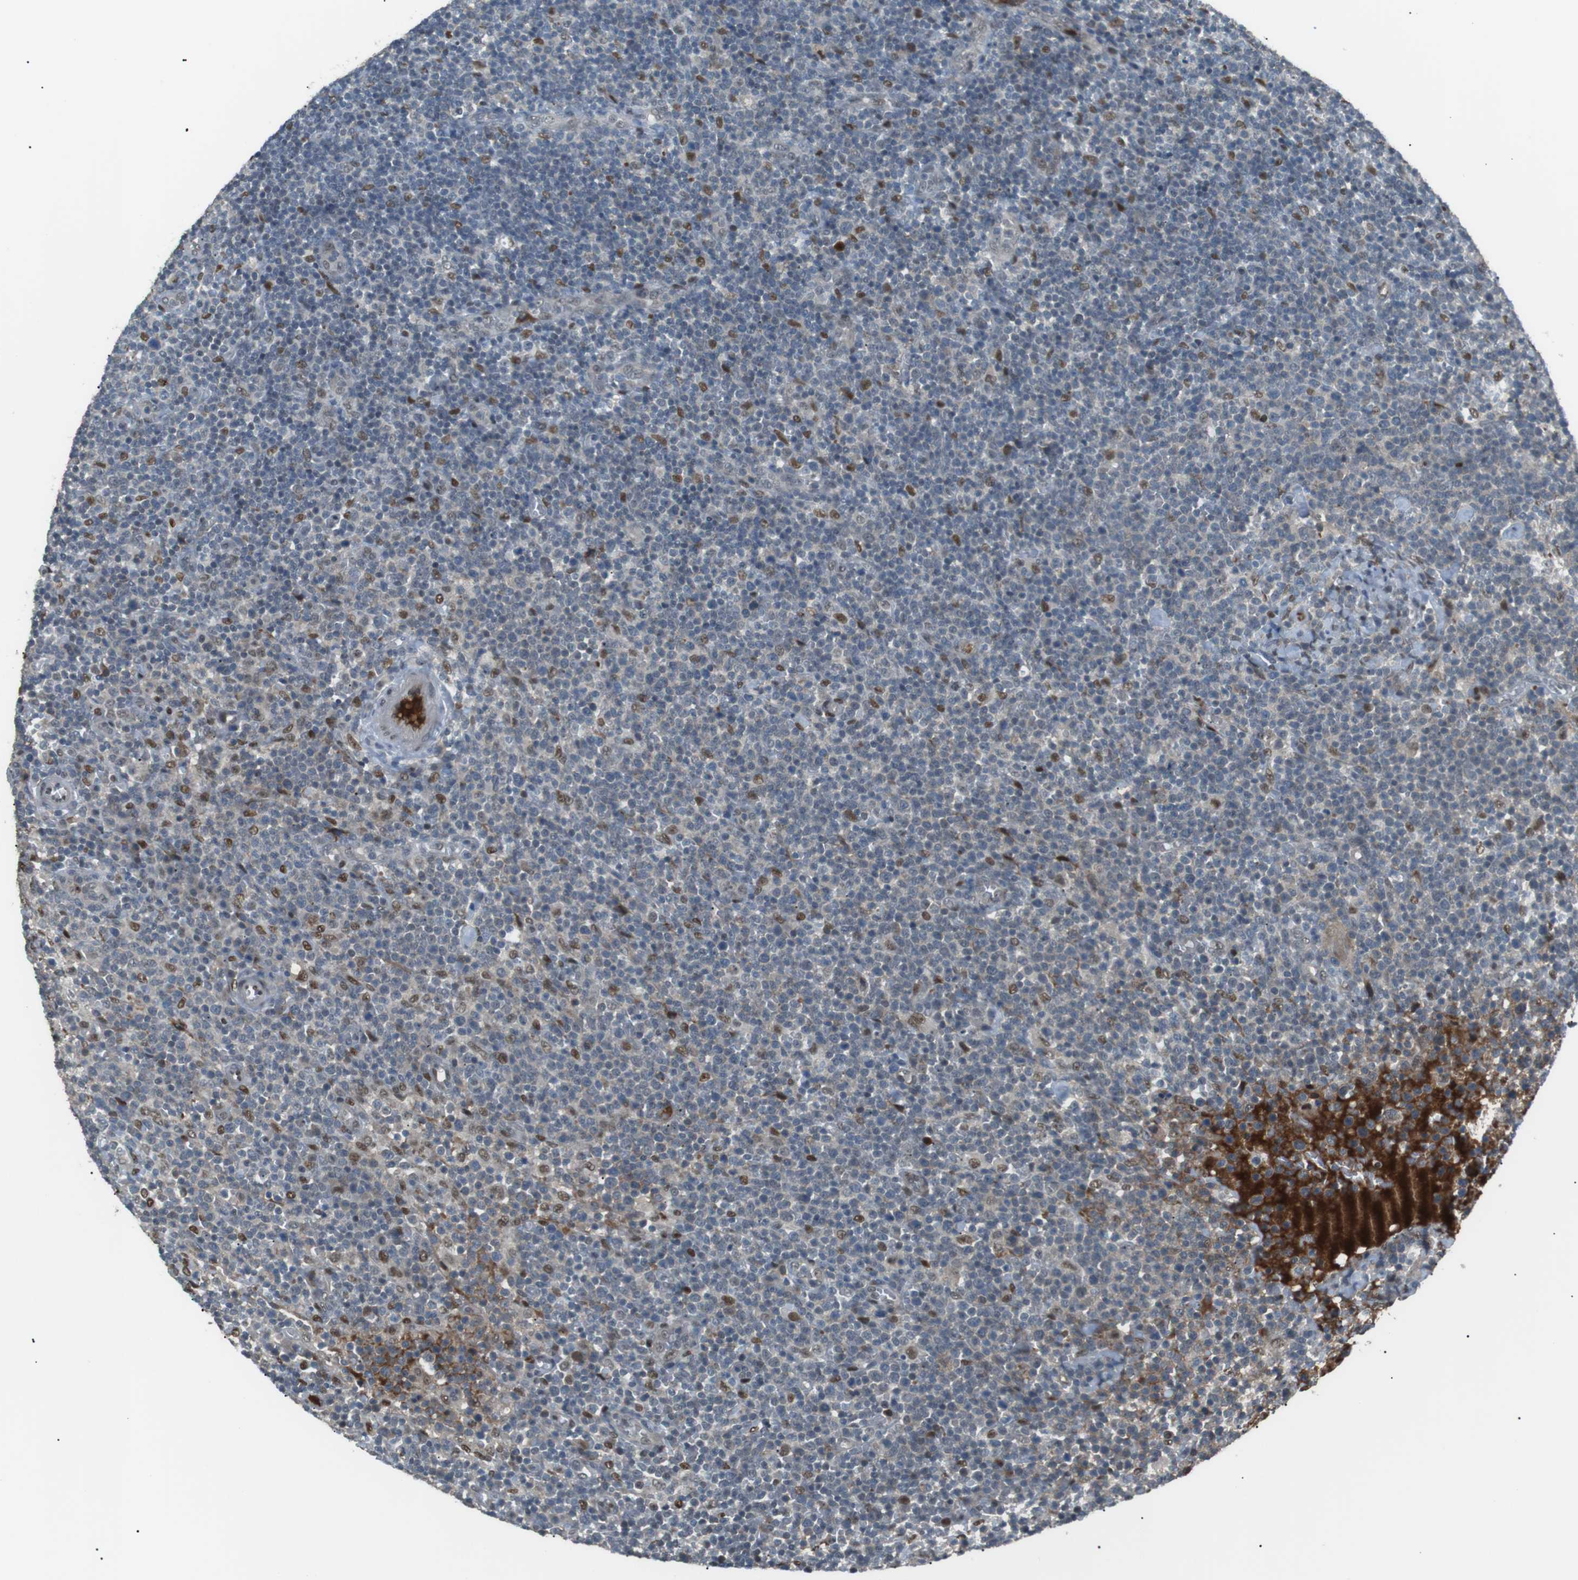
{"staining": {"intensity": "moderate", "quantity": "<25%", "location": "nuclear"}, "tissue": "lymphoma", "cell_type": "Tumor cells", "image_type": "cancer", "snomed": [{"axis": "morphology", "description": "Malignant lymphoma, non-Hodgkin's type, High grade"}, {"axis": "topography", "description": "Lymph node"}], "caption": "Lymphoma stained for a protein (brown) demonstrates moderate nuclear positive staining in about <25% of tumor cells.", "gene": "SRPK2", "patient": {"sex": "male", "age": 61}}